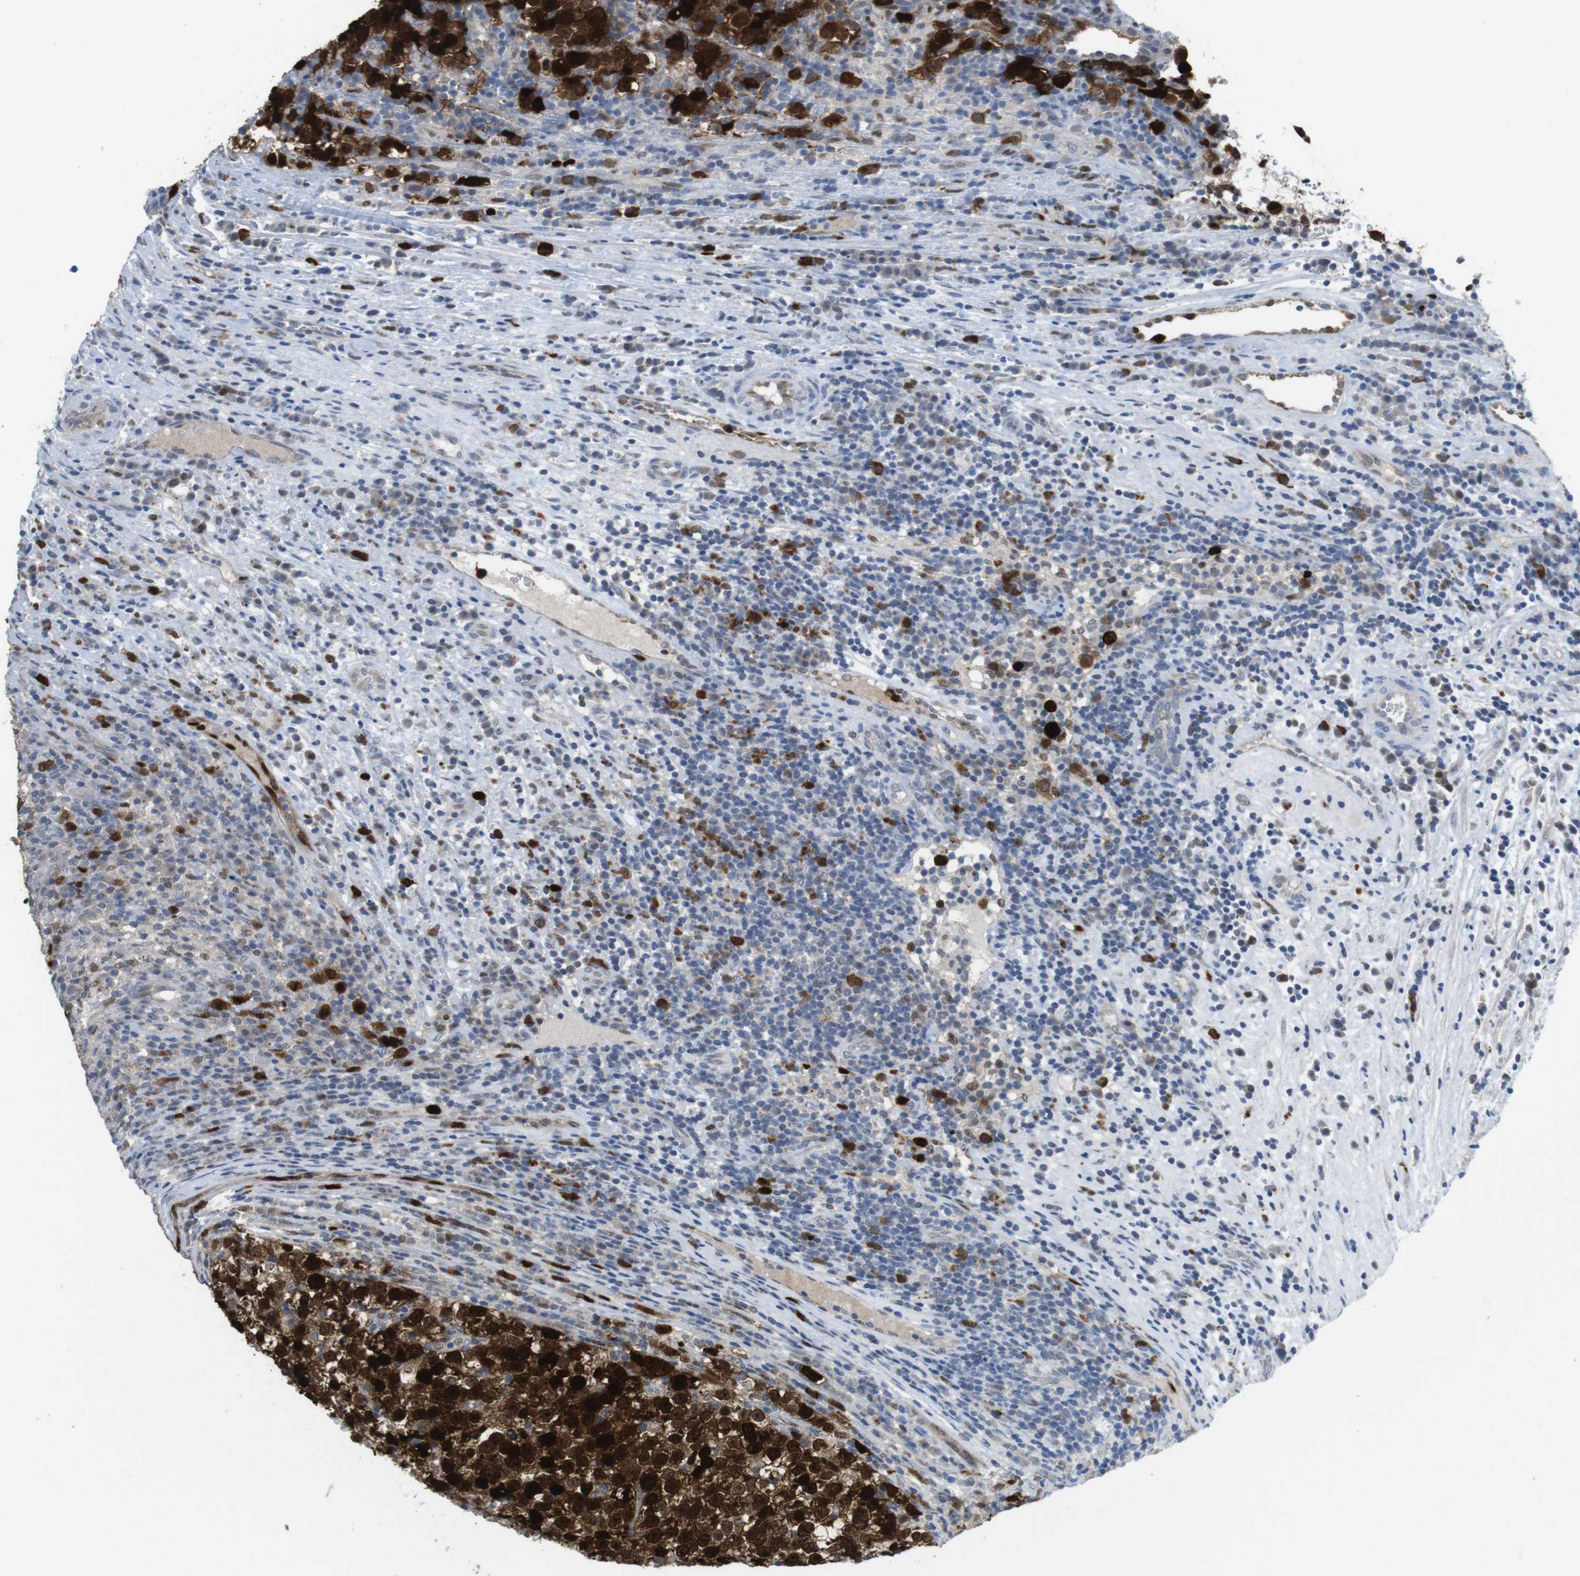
{"staining": {"intensity": "strong", "quantity": ">75%", "location": "nuclear"}, "tissue": "testis cancer", "cell_type": "Tumor cells", "image_type": "cancer", "snomed": [{"axis": "morphology", "description": "Normal tissue, NOS"}, {"axis": "morphology", "description": "Seminoma, NOS"}, {"axis": "topography", "description": "Testis"}], "caption": "High-power microscopy captured an immunohistochemistry (IHC) micrograph of testis cancer, revealing strong nuclear positivity in approximately >75% of tumor cells.", "gene": "KPNA2", "patient": {"sex": "male", "age": 43}}